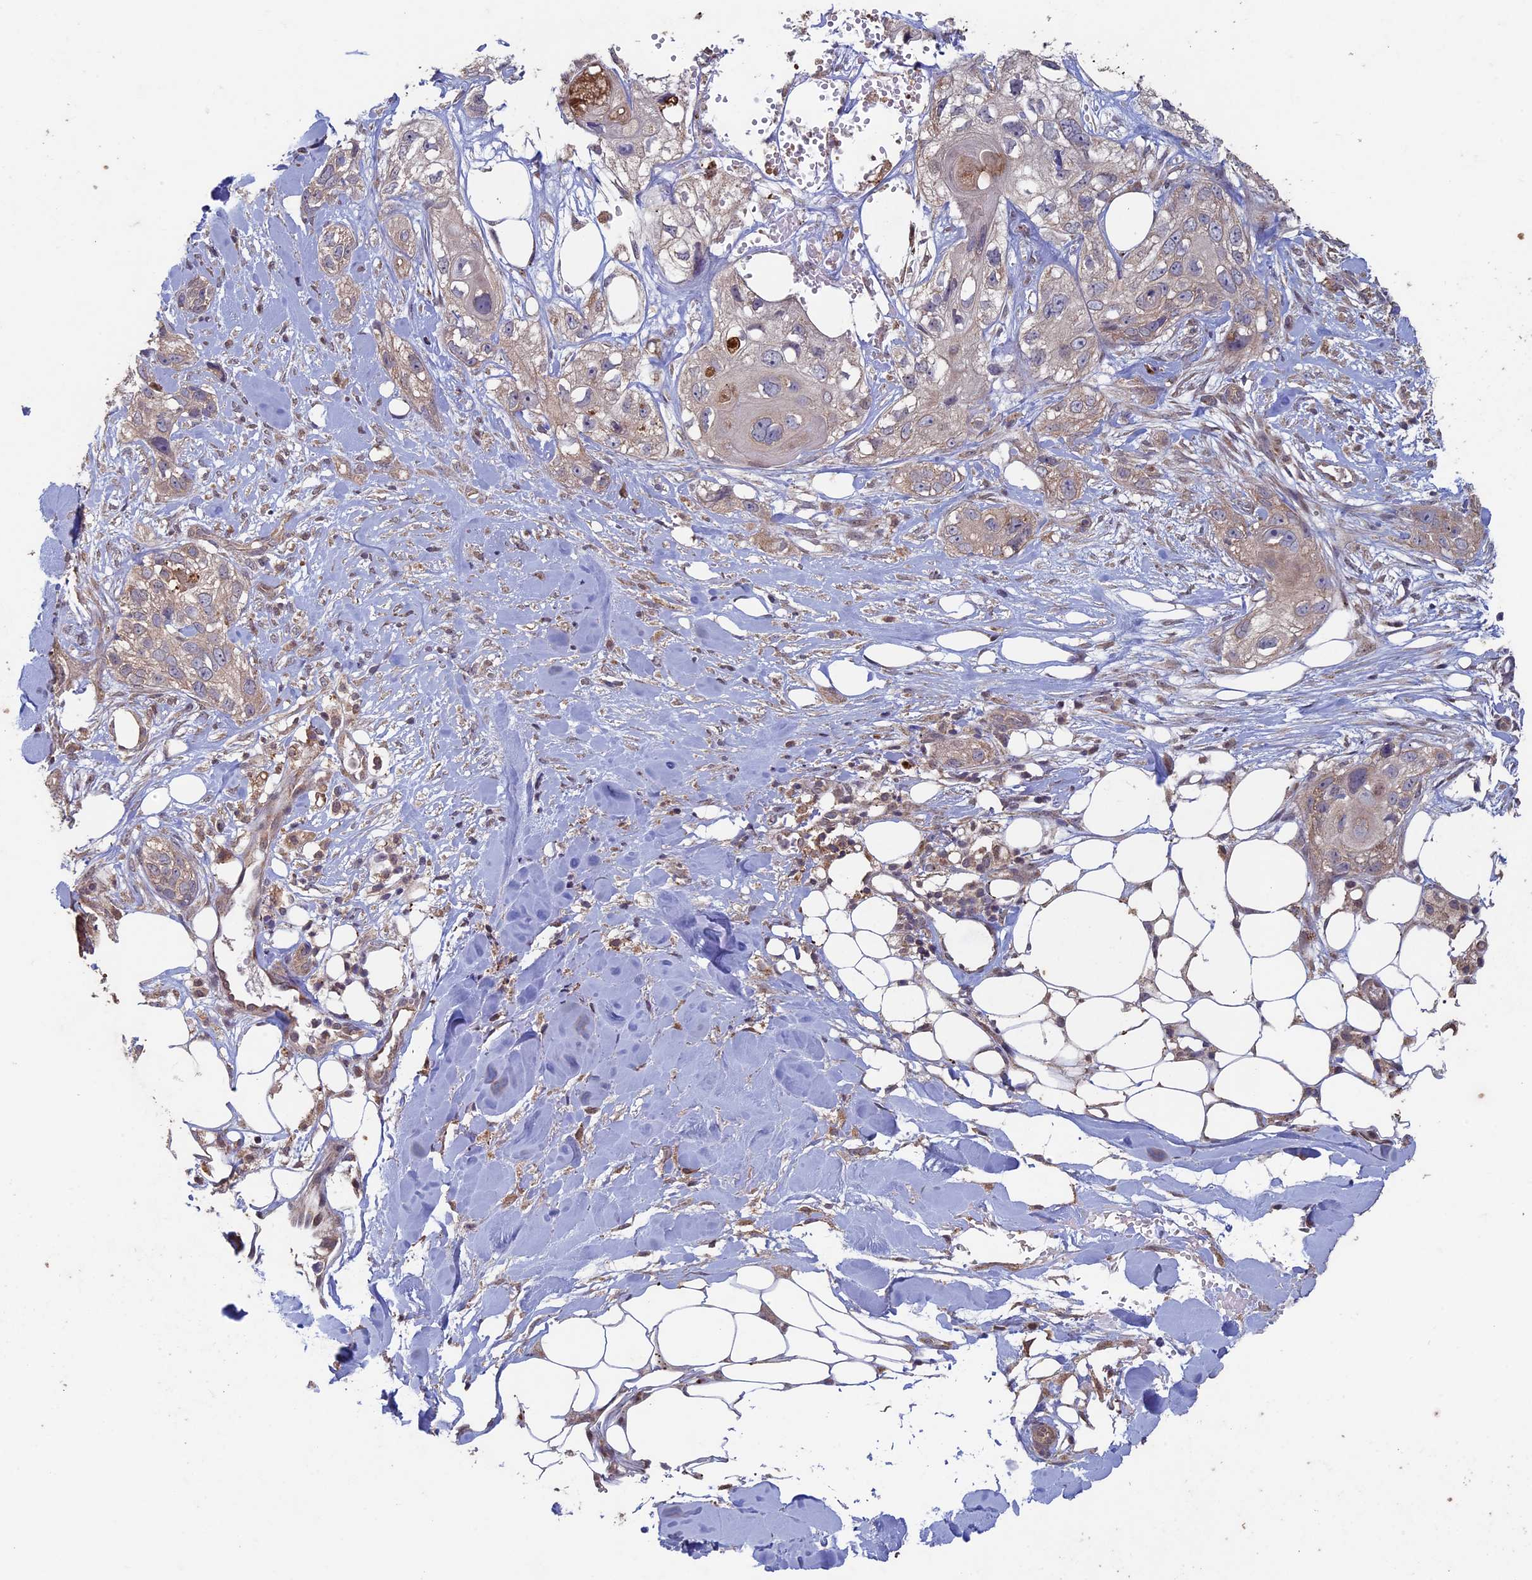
{"staining": {"intensity": "weak", "quantity": "25%-75%", "location": "cytoplasmic/membranous"}, "tissue": "skin cancer", "cell_type": "Tumor cells", "image_type": "cancer", "snomed": [{"axis": "morphology", "description": "Normal tissue, NOS"}, {"axis": "morphology", "description": "Squamous cell carcinoma, NOS"}, {"axis": "topography", "description": "Skin"}], "caption": "Skin squamous cell carcinoma stained for a protein (brown) reveals weak cytoplasmic/membranous positive positivity in approximately 25%-75% of tumor cells.", "gene": "RCCD1", "patient": {"sex": "male", "age": 72}}